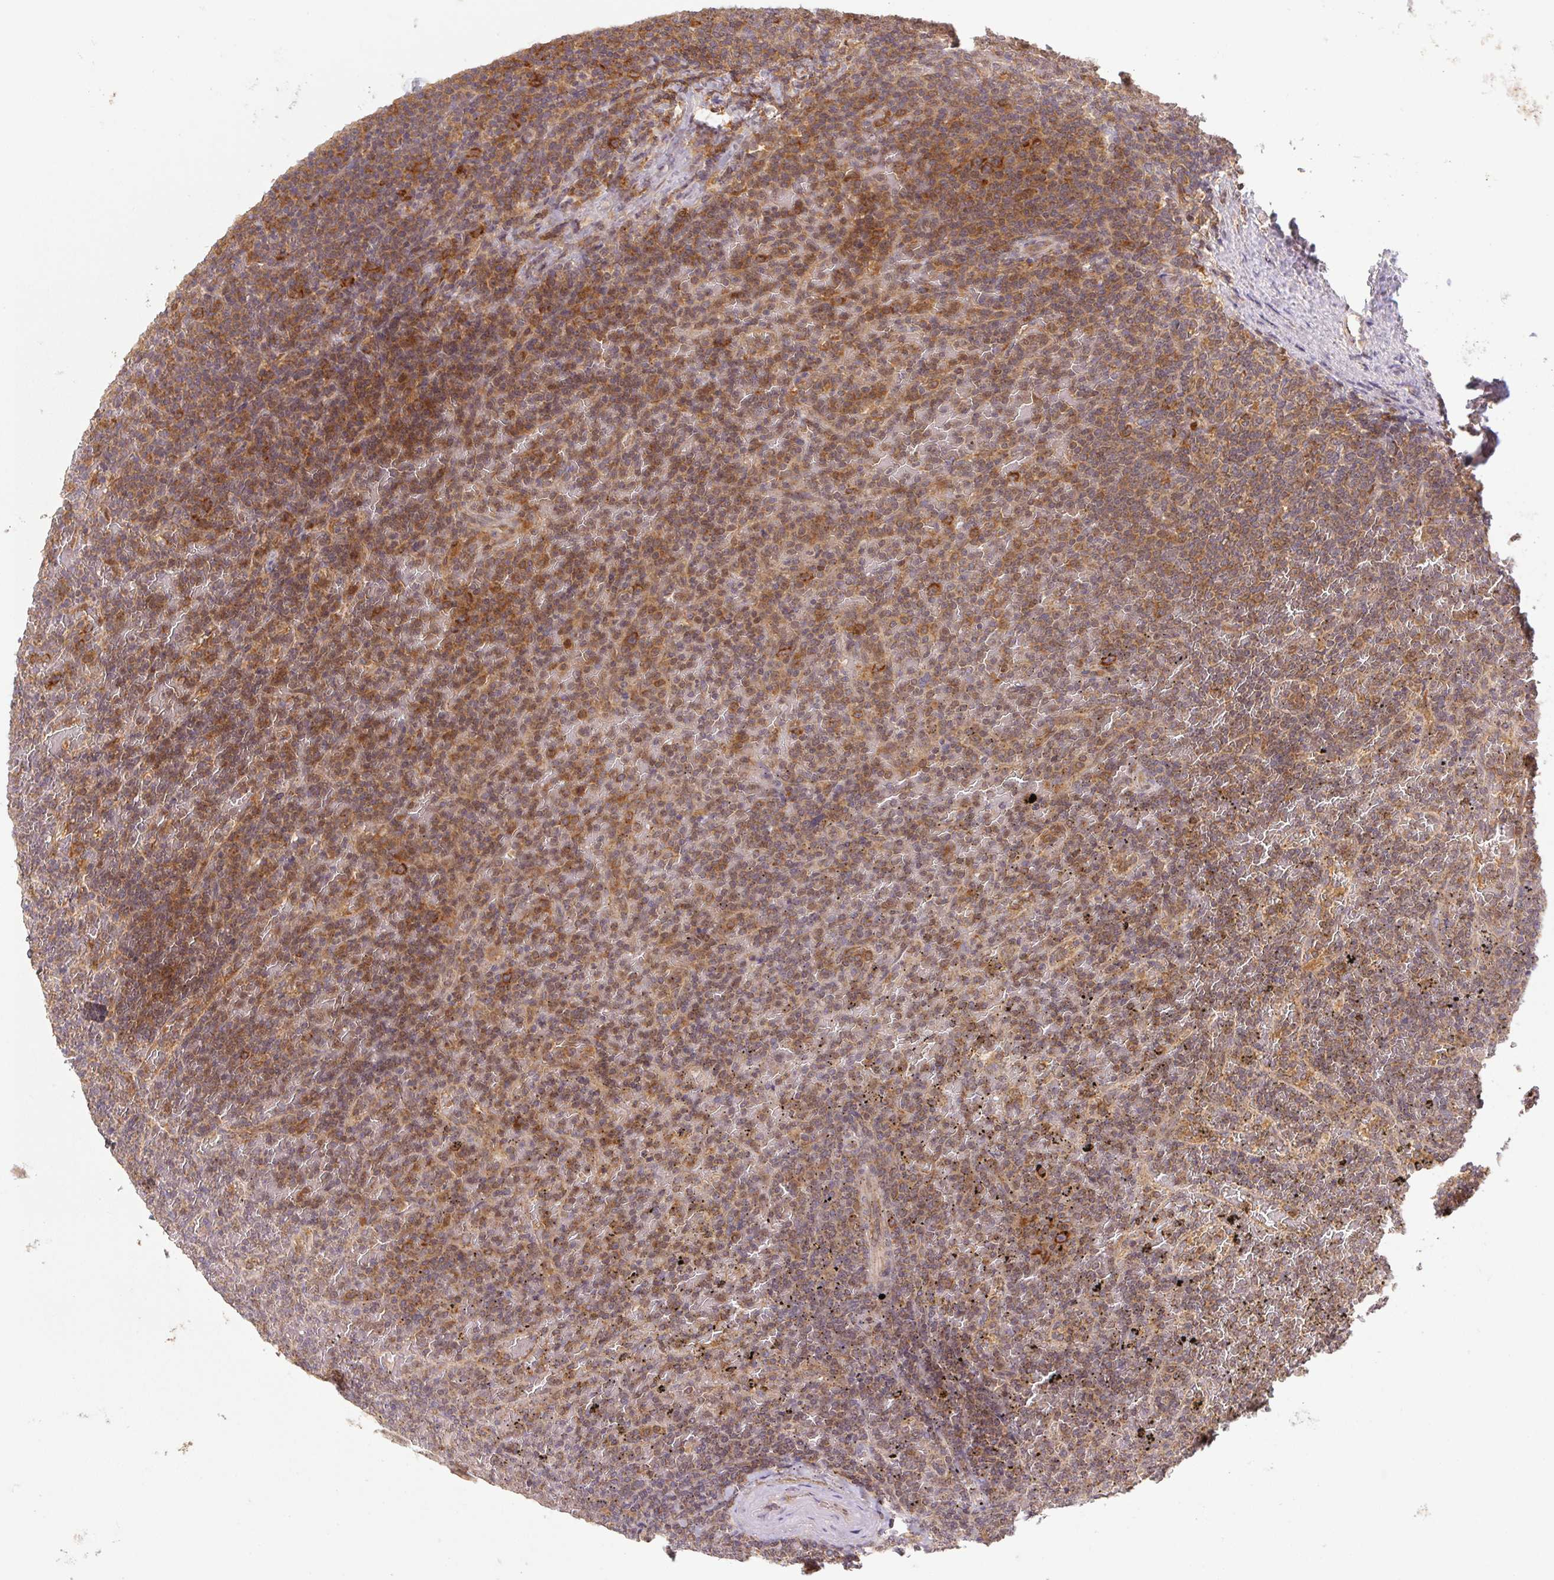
{"staining": {"intensity": "moderate", "quantity": "25%-75%", "location": "cytoplasmic/membranous"}, "tissue": "lymphoma", "cell_type": "Tumor cells", "image_type": "cancer", "snomed": [{"axis": "morphology", "description": "Malignant lymphoma, non-Hodgkin's type, Low grade"}, {"axis": "topography", "description": "Spleen"}], "caption": "This histopathology image shows malignant lymphoma, non-Hodgkin's type (low-grade) stained with IHC to label a protein in brown. The cytoplasmic/membranous of tumor cells show moderate positivity for the protein. Nuclei are counter-stained blue.", "gene": "MTHFD1", "patient": {"sex": "female", "age": 77}}